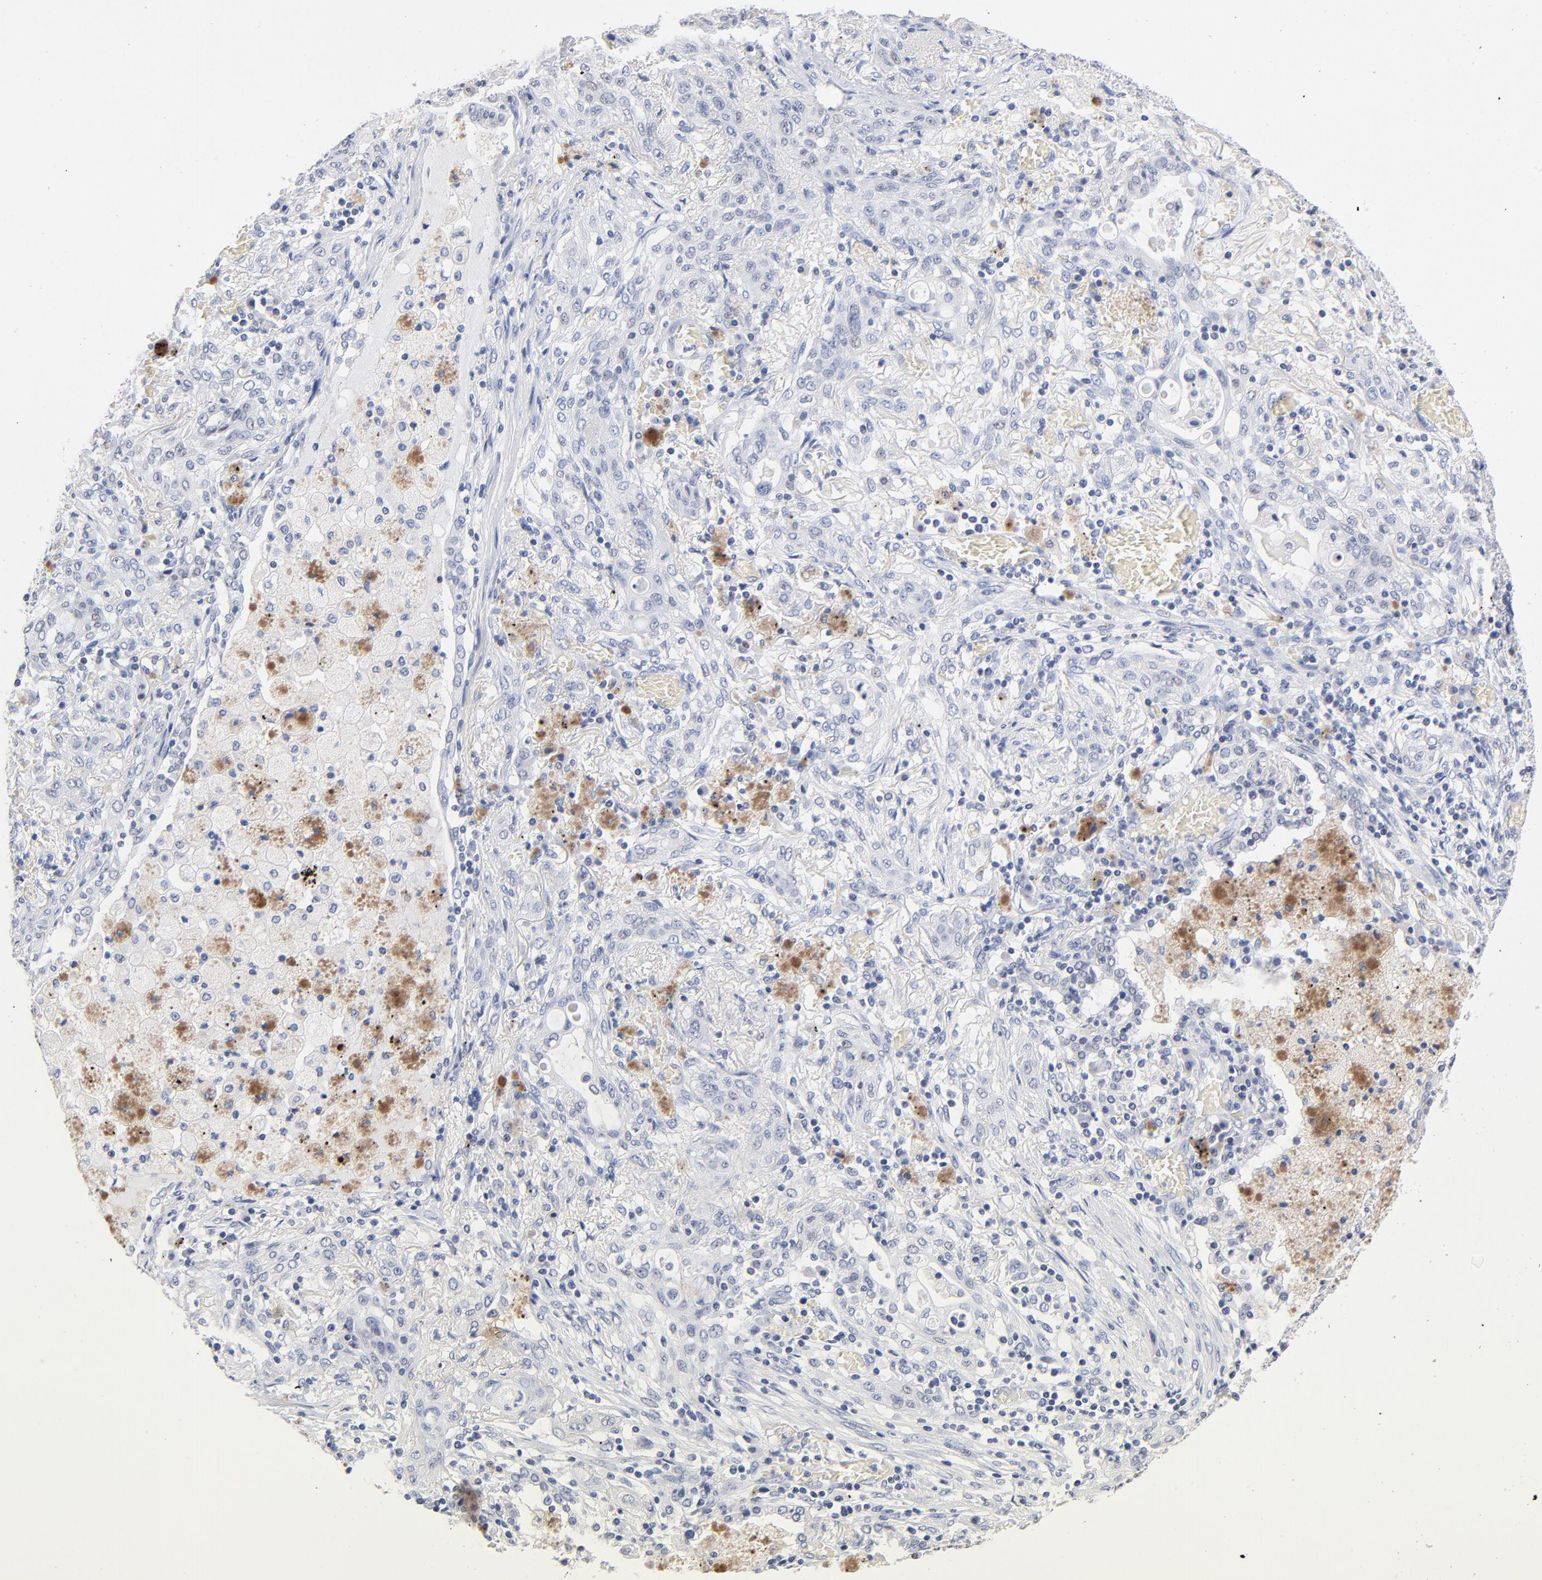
{"staining": {"intensity": "negative", "quantity": "none", "location": "none"}, "tissue": "lung cancer", "cell_type": "Tumor cells", "image_type": "cancer", "snomed": [{"axis": "morphology", "description": "Squamous cell carcinoma, NOS"}, {"axis": "topography", "description": "Lung"}], "caption": "High power microscopy micrograph of an IHC histopathology image of lung cancer (squamous cell carcinoma), revealing no significant expression in tumor cells. Nuclei are stained in blue.", "gene": "ORC2", "patient": {"sex": "female", "age": 47}}